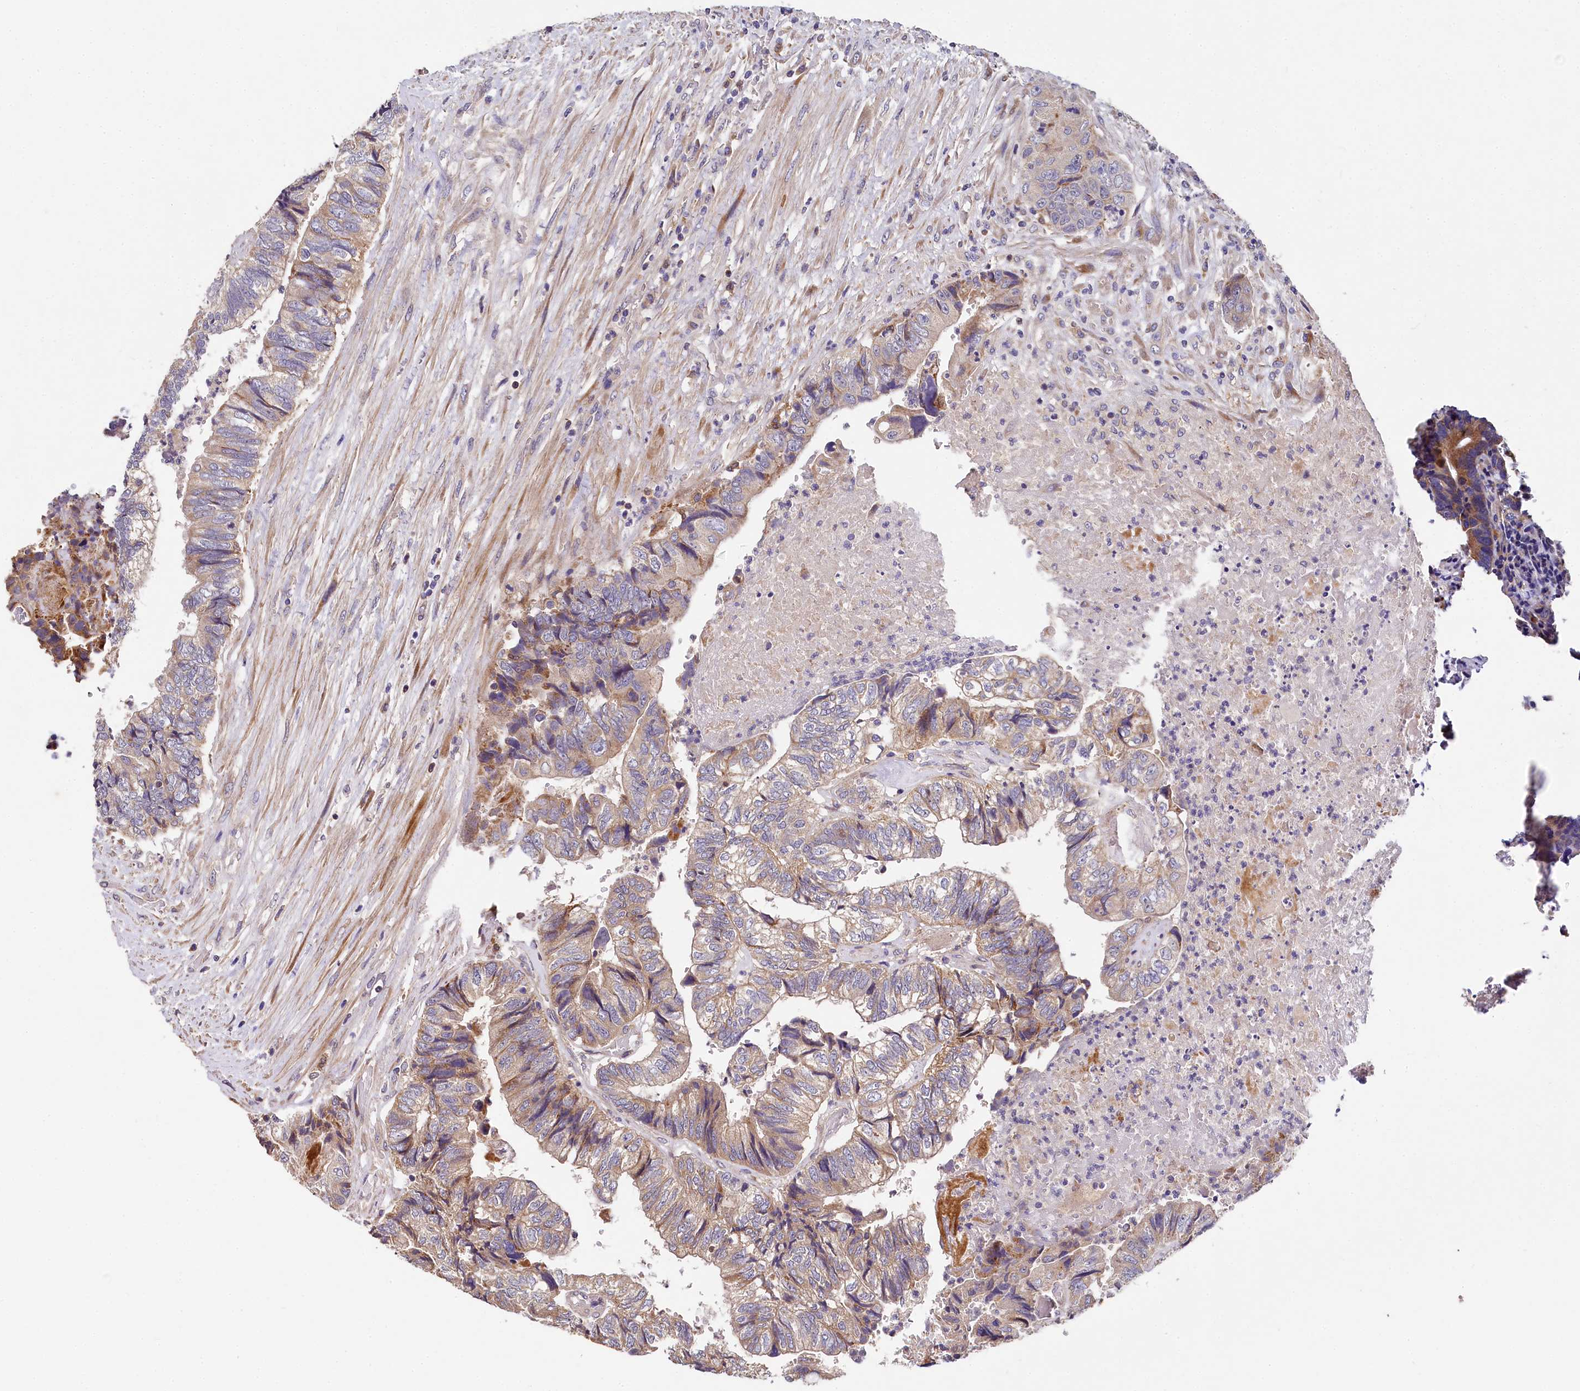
{"staining": {"intensity": "moderate", "quantity": "<25%", "location": "cytoplasmic/membranous"}, "tissue": "colorectal cancer", "cell_type": "Tumor cells", "image_type": "cancer", "snomed": [{"axis": "morphology", "description": "Adenocarcinoma, NOS"}, {"axis": "topography", "description": "Colon"}], "caption": "This is a micrograph of immunohistochemistry (IHC) staining of adenocarcinoma (colorectal), which shows moderate positivity in the cytoplasmic/membranous of tumor cells.", "gene": "SPRYD3", "patient": {"sex": "female", "age": 67}}